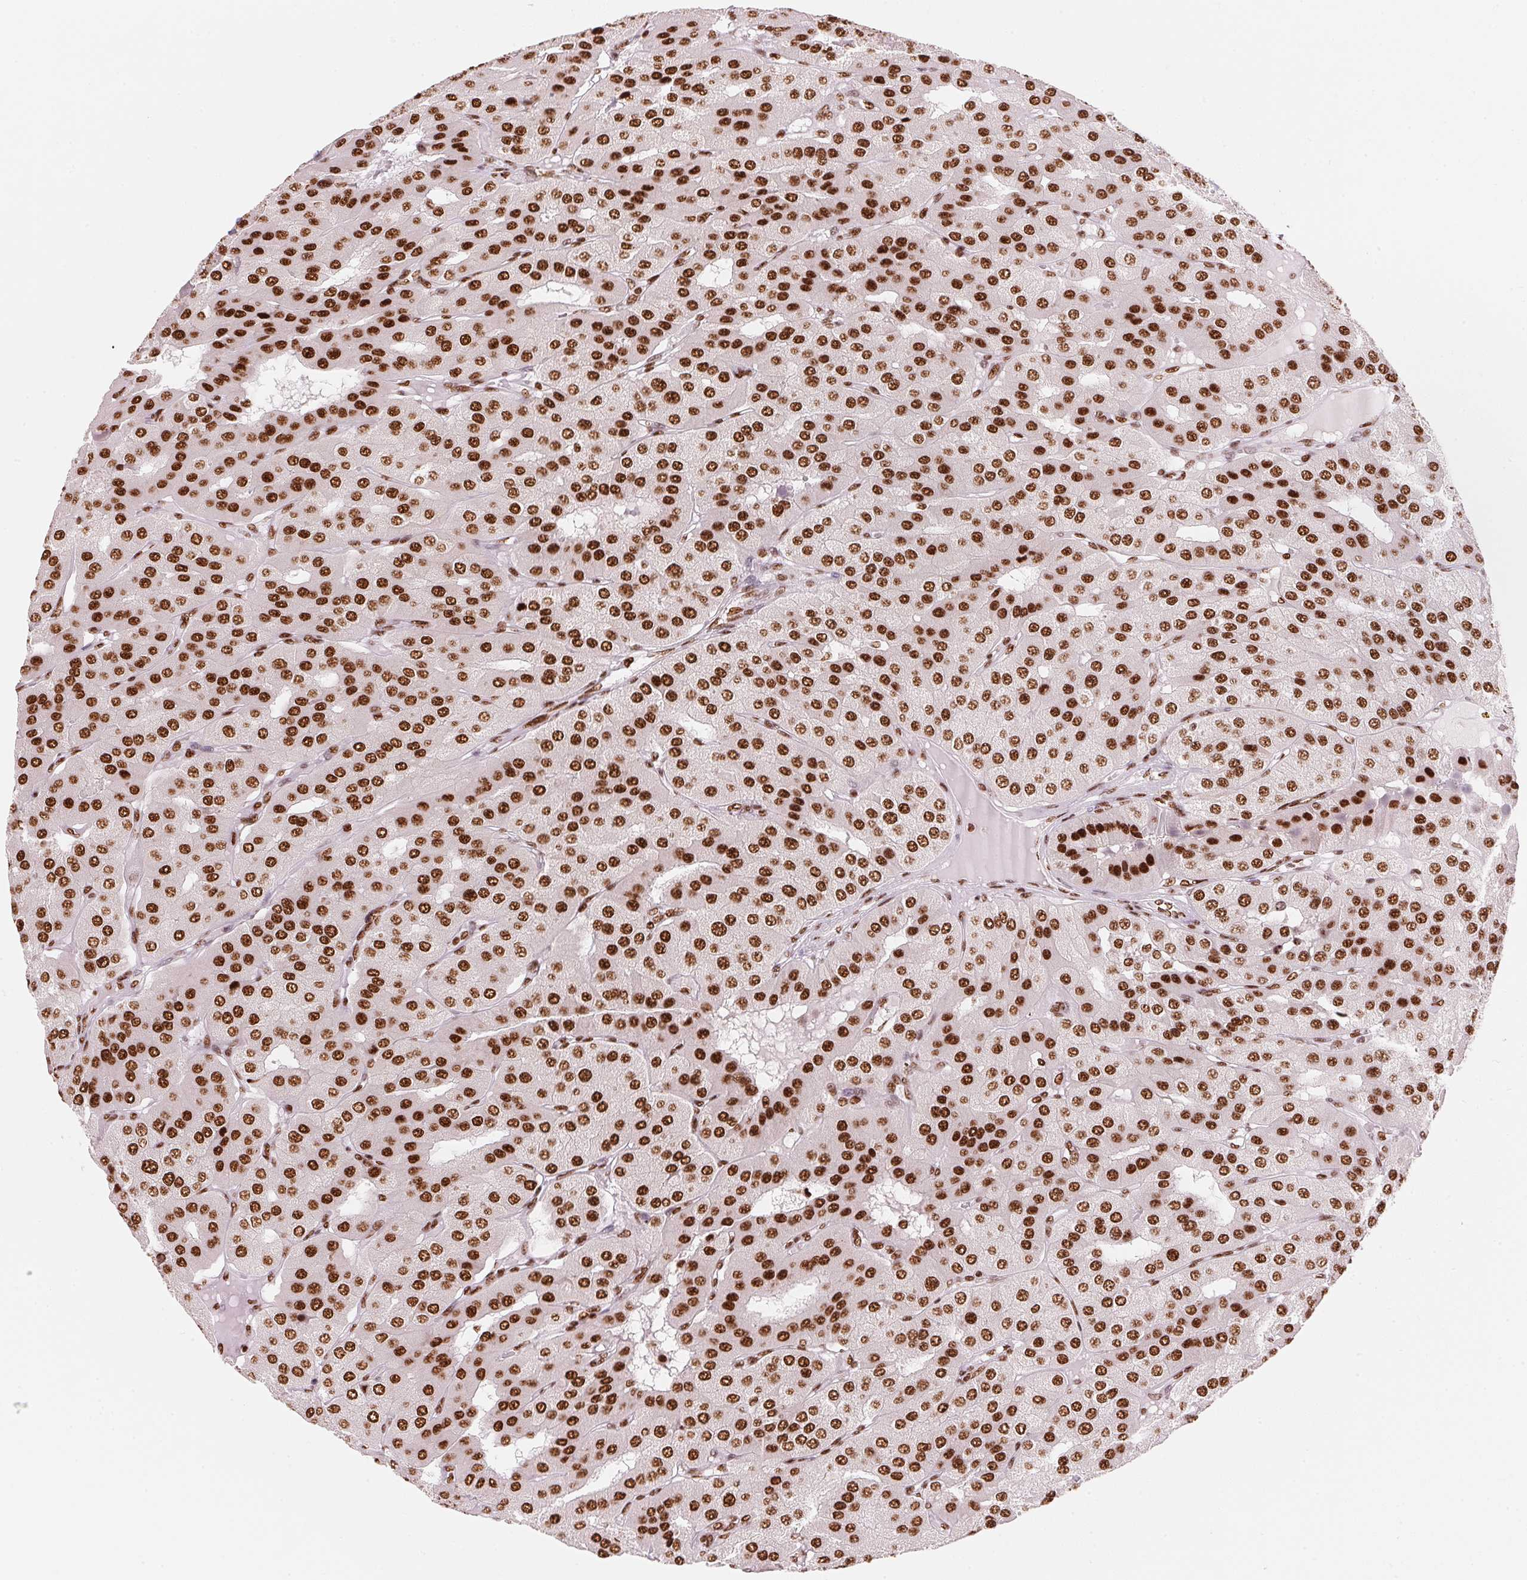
{"staining": {"intensity": "strong", "quantity": ">75%", "location": "nuclear"}, "tissue": "parathyroid gland", "cell_type": "Glandular cells", "image_type": "normal", "snomed": [{"axis": "morphology", "description": "Normal tissue, NOS"}, {"axis": "morphology", "description": "Adenoma, NOS"}, {"axis": "topography", "description": "Parathyroid gland"}], "caption": "Immunohistochemical staining of normal human parathyroid gland shows high levels of strong nuclear positivity in about >75% of glandular cells. Nuclei are stained in blue.", "gene": "NXF1", "patient": {"sex": "female", "age": 86}}